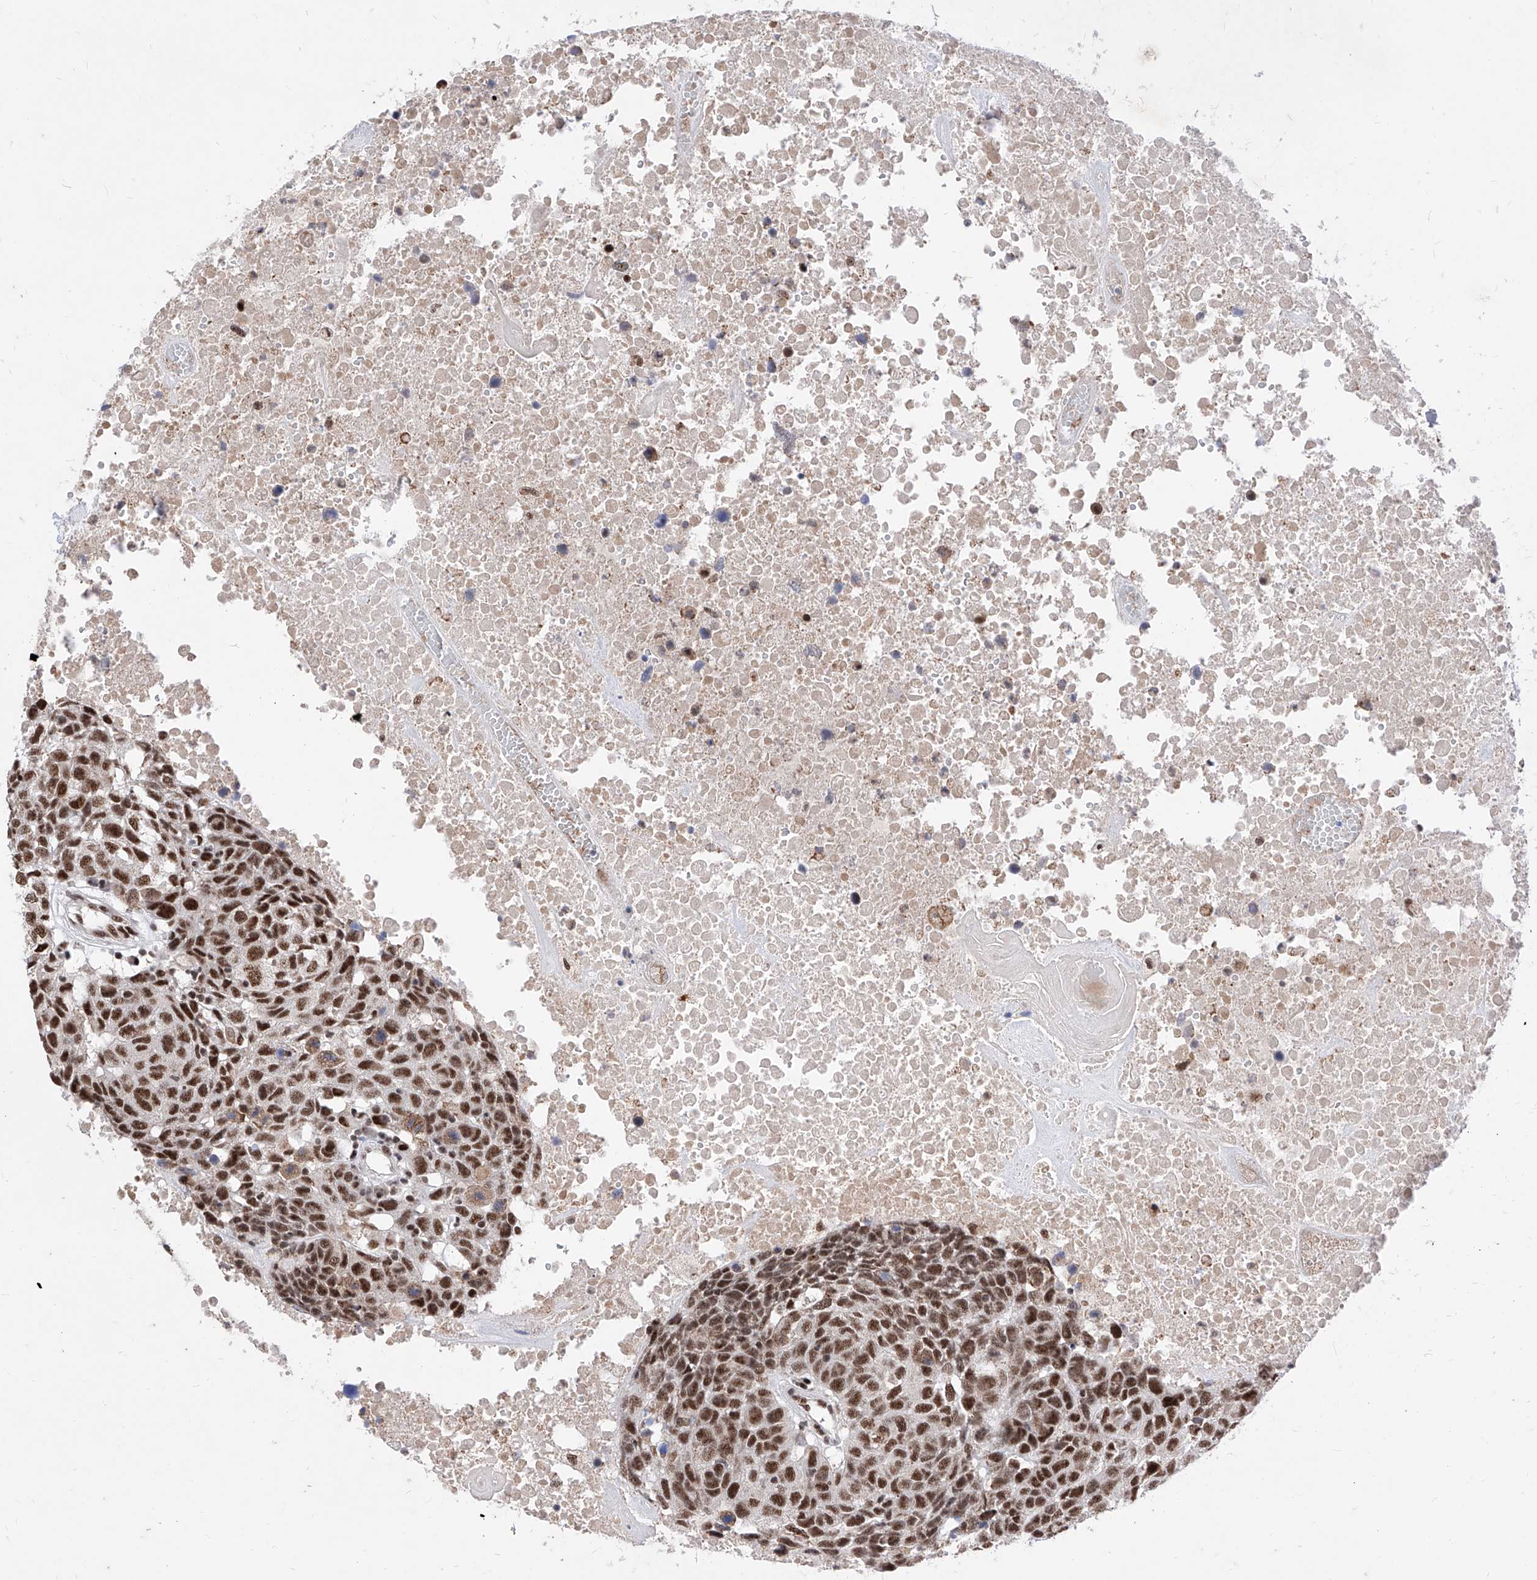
{"staining": {"intensity": "strong", "quantity": ">75%", "location": "nuclear"}, "tissue": "head and neck cancer", "cell_type": "Tumor cells", "image_type": "cancer", "snomed": [{"axis": "morphology", "description": "Squamous cell carcinoma, NOS"}, {"axis": "topography", "description": "Head-Neck"}], "caption": "This photomicrograph exhibits immunohistochemistry staining of human squamous cell carcinoma (head and neck), with high strong nuclear expression in approximately >75% of tumor cells.", "gene": "PHF5A", "patient": {"sex": "male", "age": 66}}